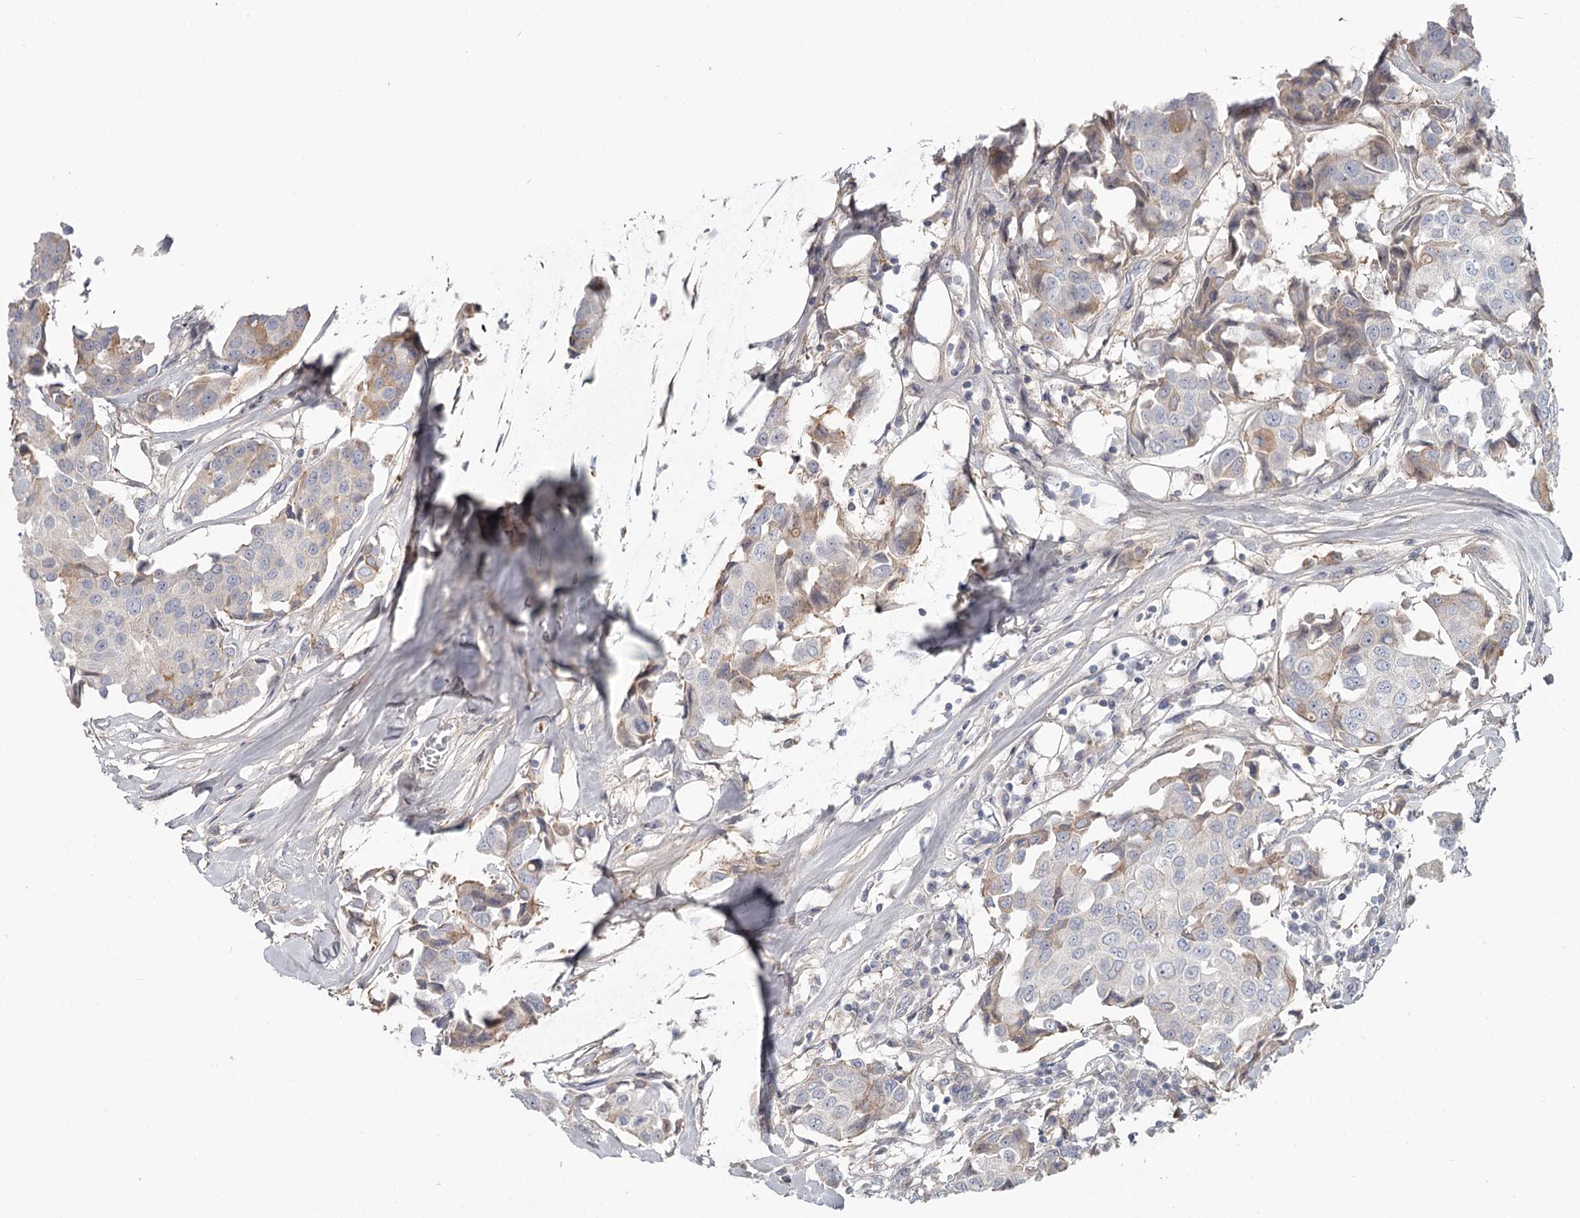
{"staining": {"intensity": "moderate", "quantity": "<25%", "location": "cytoplasmic/membranous"}, "tissue": "breast cancer", "cell_type": "Tumor cells", "image_type": "cancer", "snomed": [{"axis": "morphology", "description": "Duct carcinoma"}, {"axis": "topography", "description": "Breast"}], "caption": "Breast cancer (infiltrating ductal carcinoma) tissue demonstrates moderate cytoplasmic/membranous expression in about <25% of tumor cells", "gene": "DHRS9", "patient": {"sex": "female", "age": 80}}